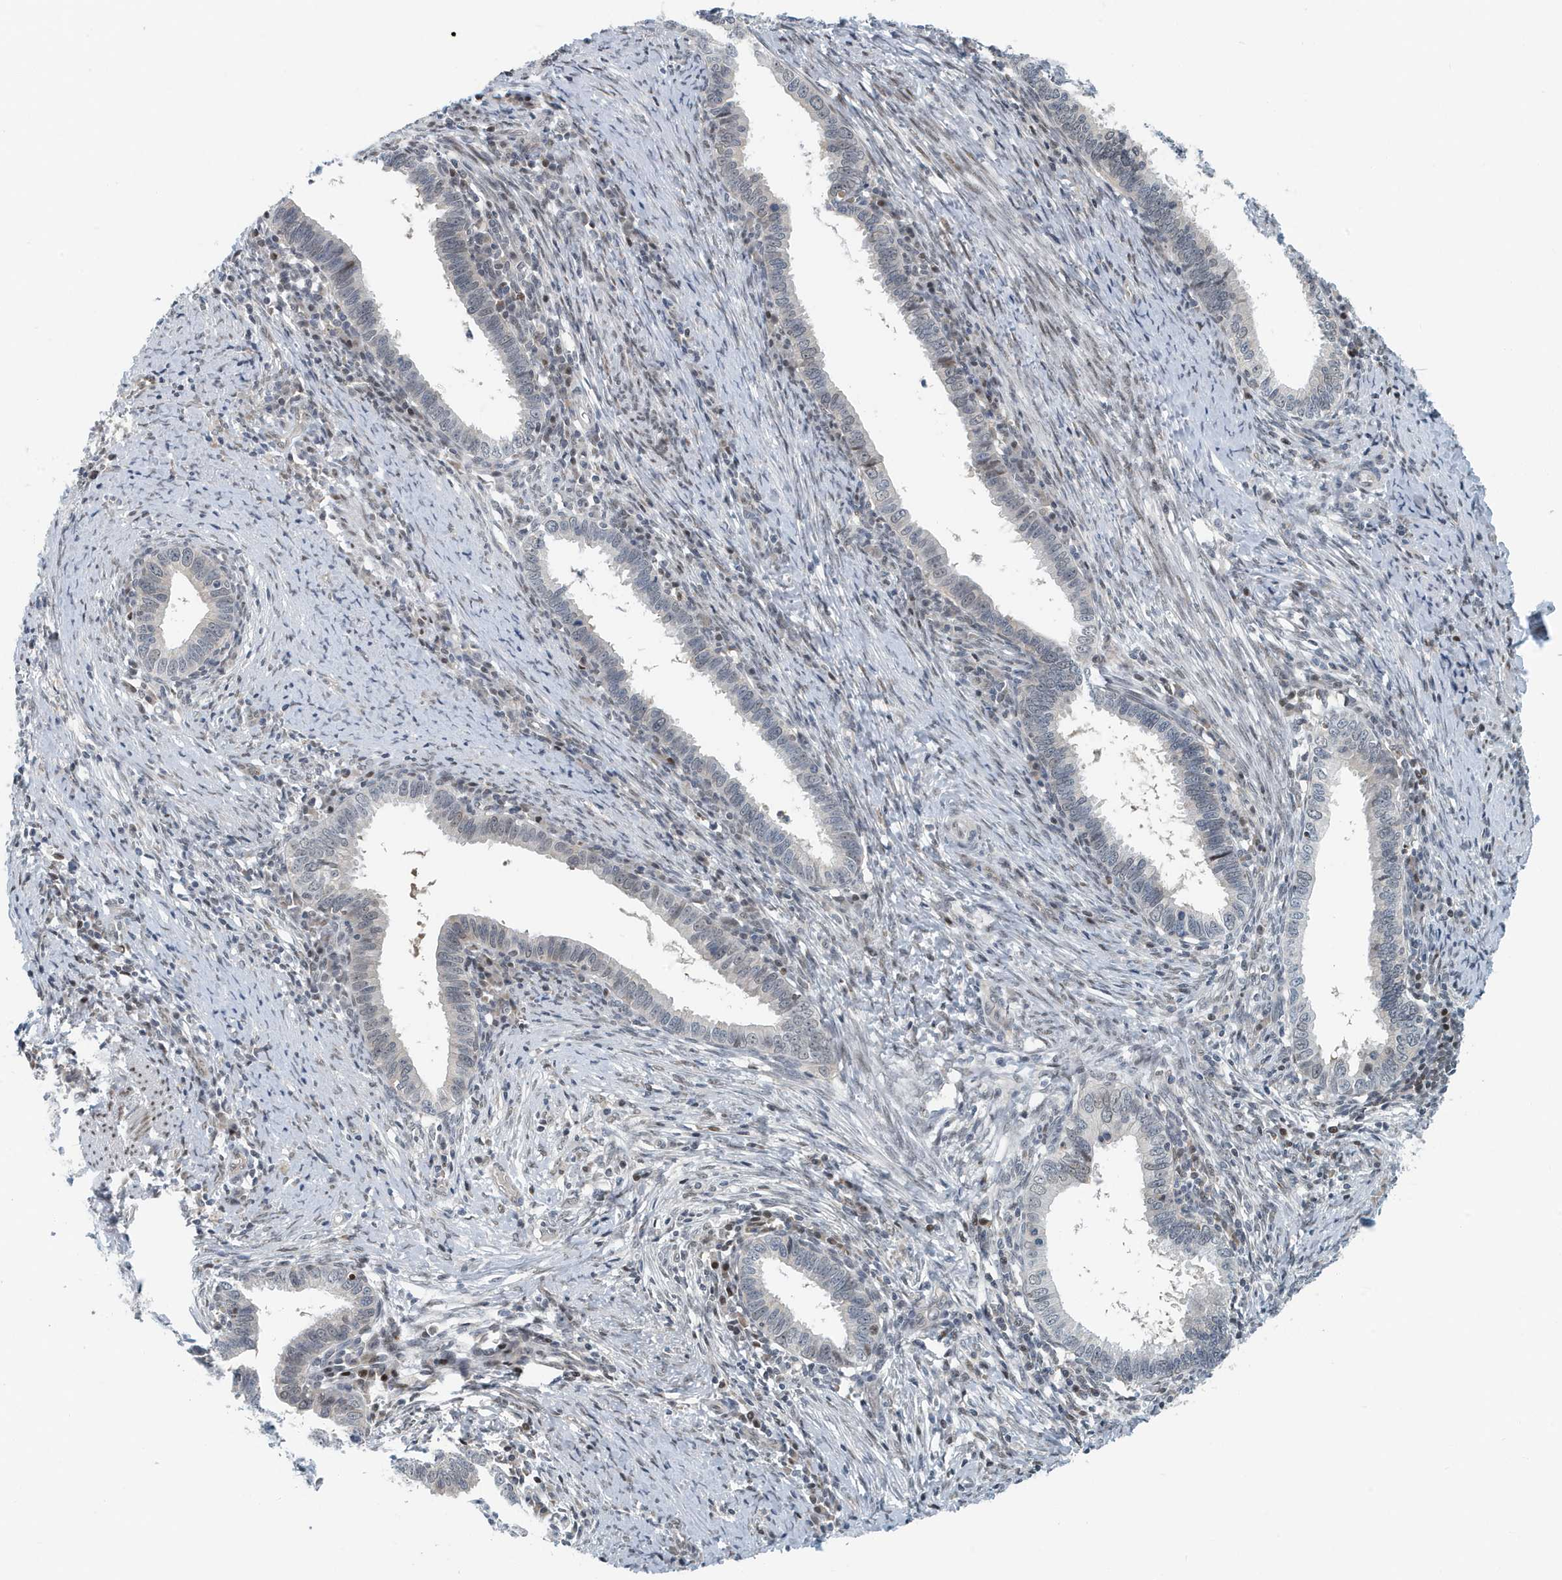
{"staining": {"intensity": "negative", "quantity": "none", "location": "none"}, "tissue": "cervical cancer", "cell_type": "Tumor cells", "image_type": "cancer", "snomed": [{"axis": "morphology", "description": "Adenocarcinoma, NOS"}, {"axis": "topography", "description": "Cervix"}], "caption": "Photomicrograph shows no significant protein expression in tumor cells of cervical cancer (adenocarcinoma).", "gene": "KIF15", "patient": {"sex": "female", "age": 36}}